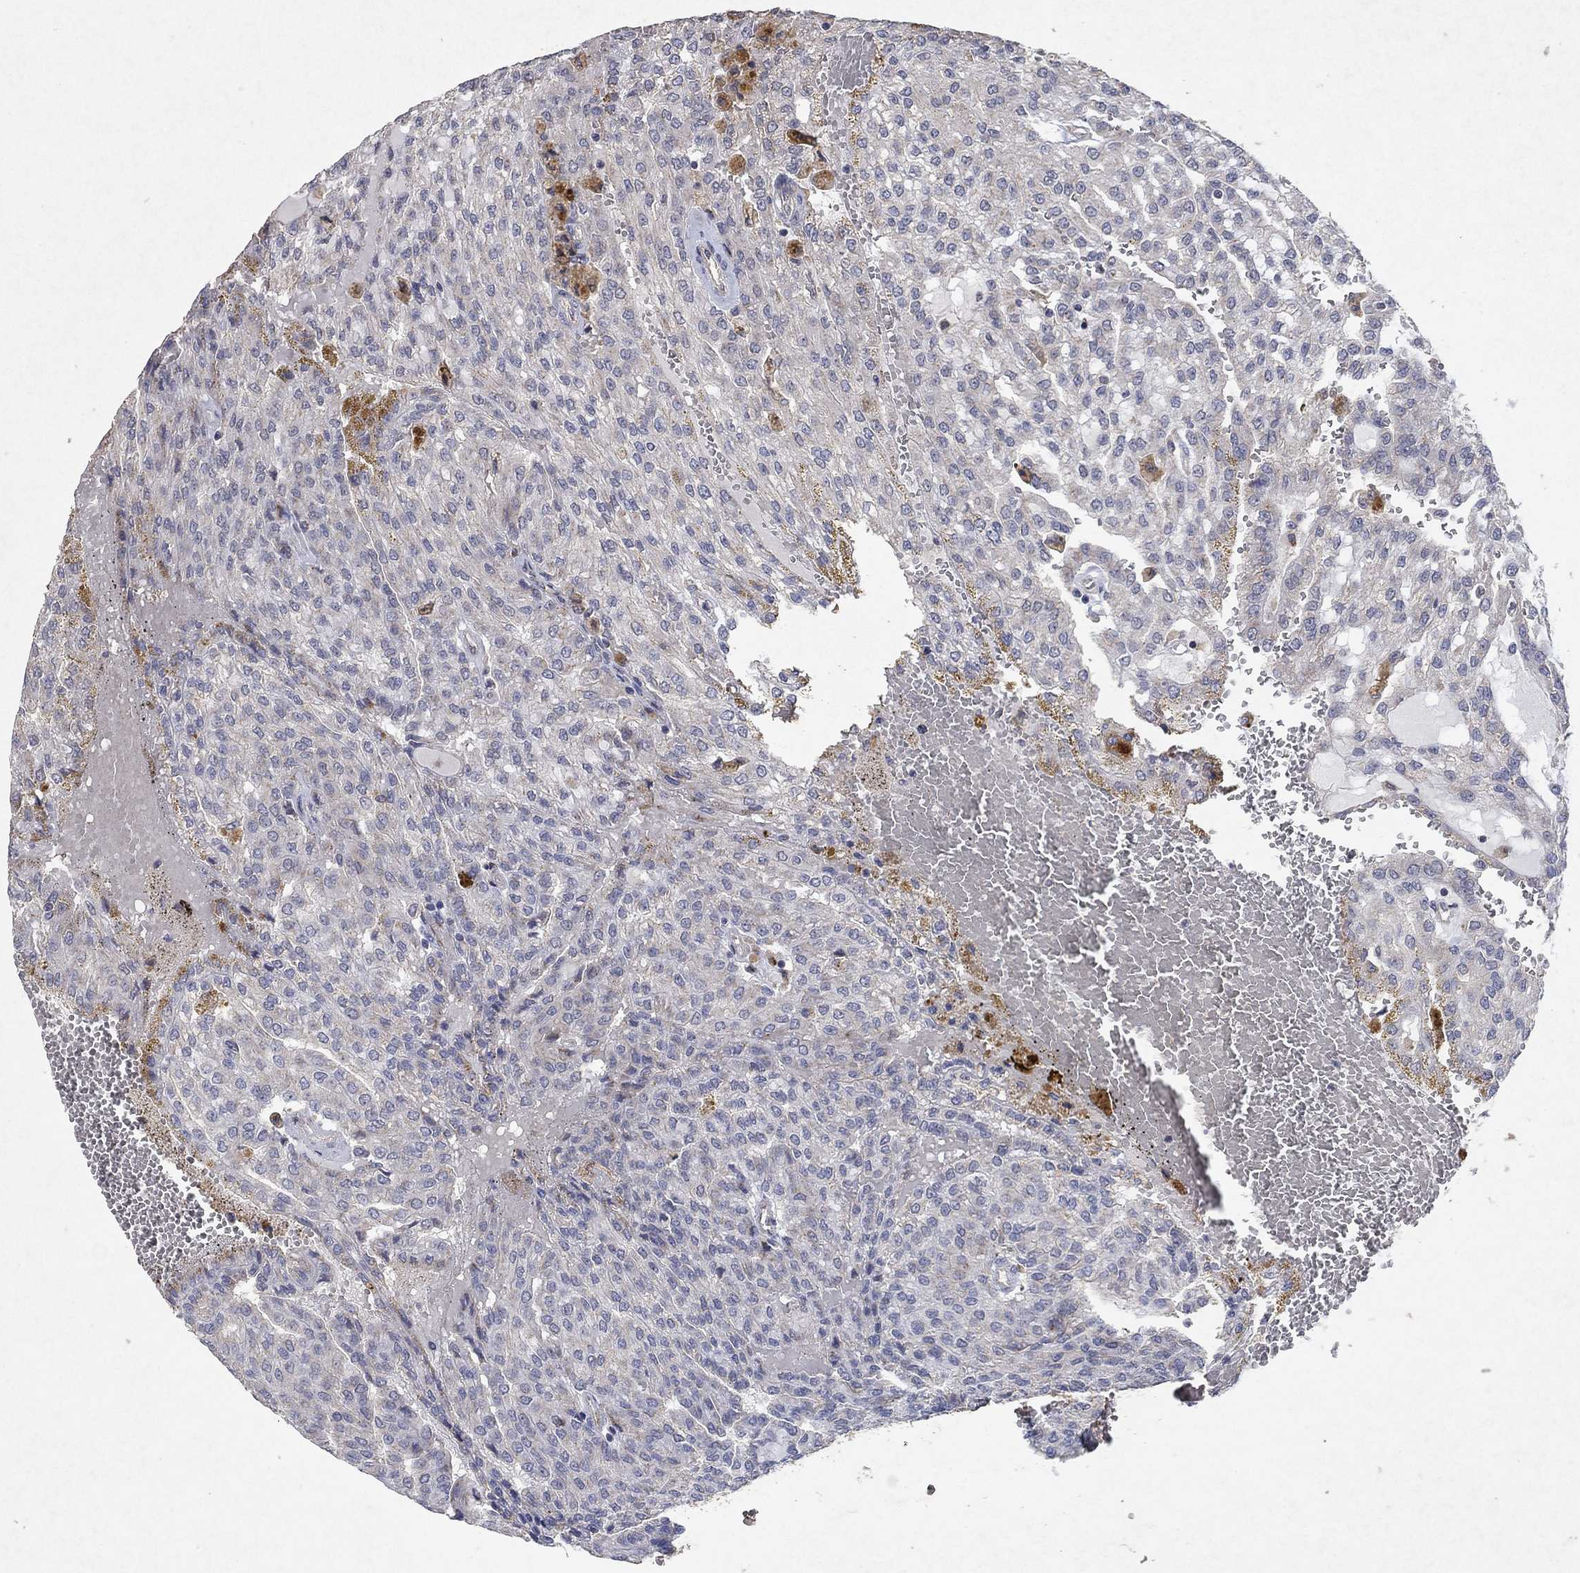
{"staining": {"intensity": "negative", "quantity": "none", "location": "none"}, "tissue": "renal cancer", "cell_type": "Tumor cells", "image_type": "cancer", "snomed": [{"axis": "morphology", "description": "Adenocarcinoma, NOS"}, {"axis": "topography", "description": "Kidney"}], "caption": "There is no significant positivity in tumor cells of adenocarcinoma (renal).", "gene": "FRG1", "patient": {"sex": "male", "age": 63}}